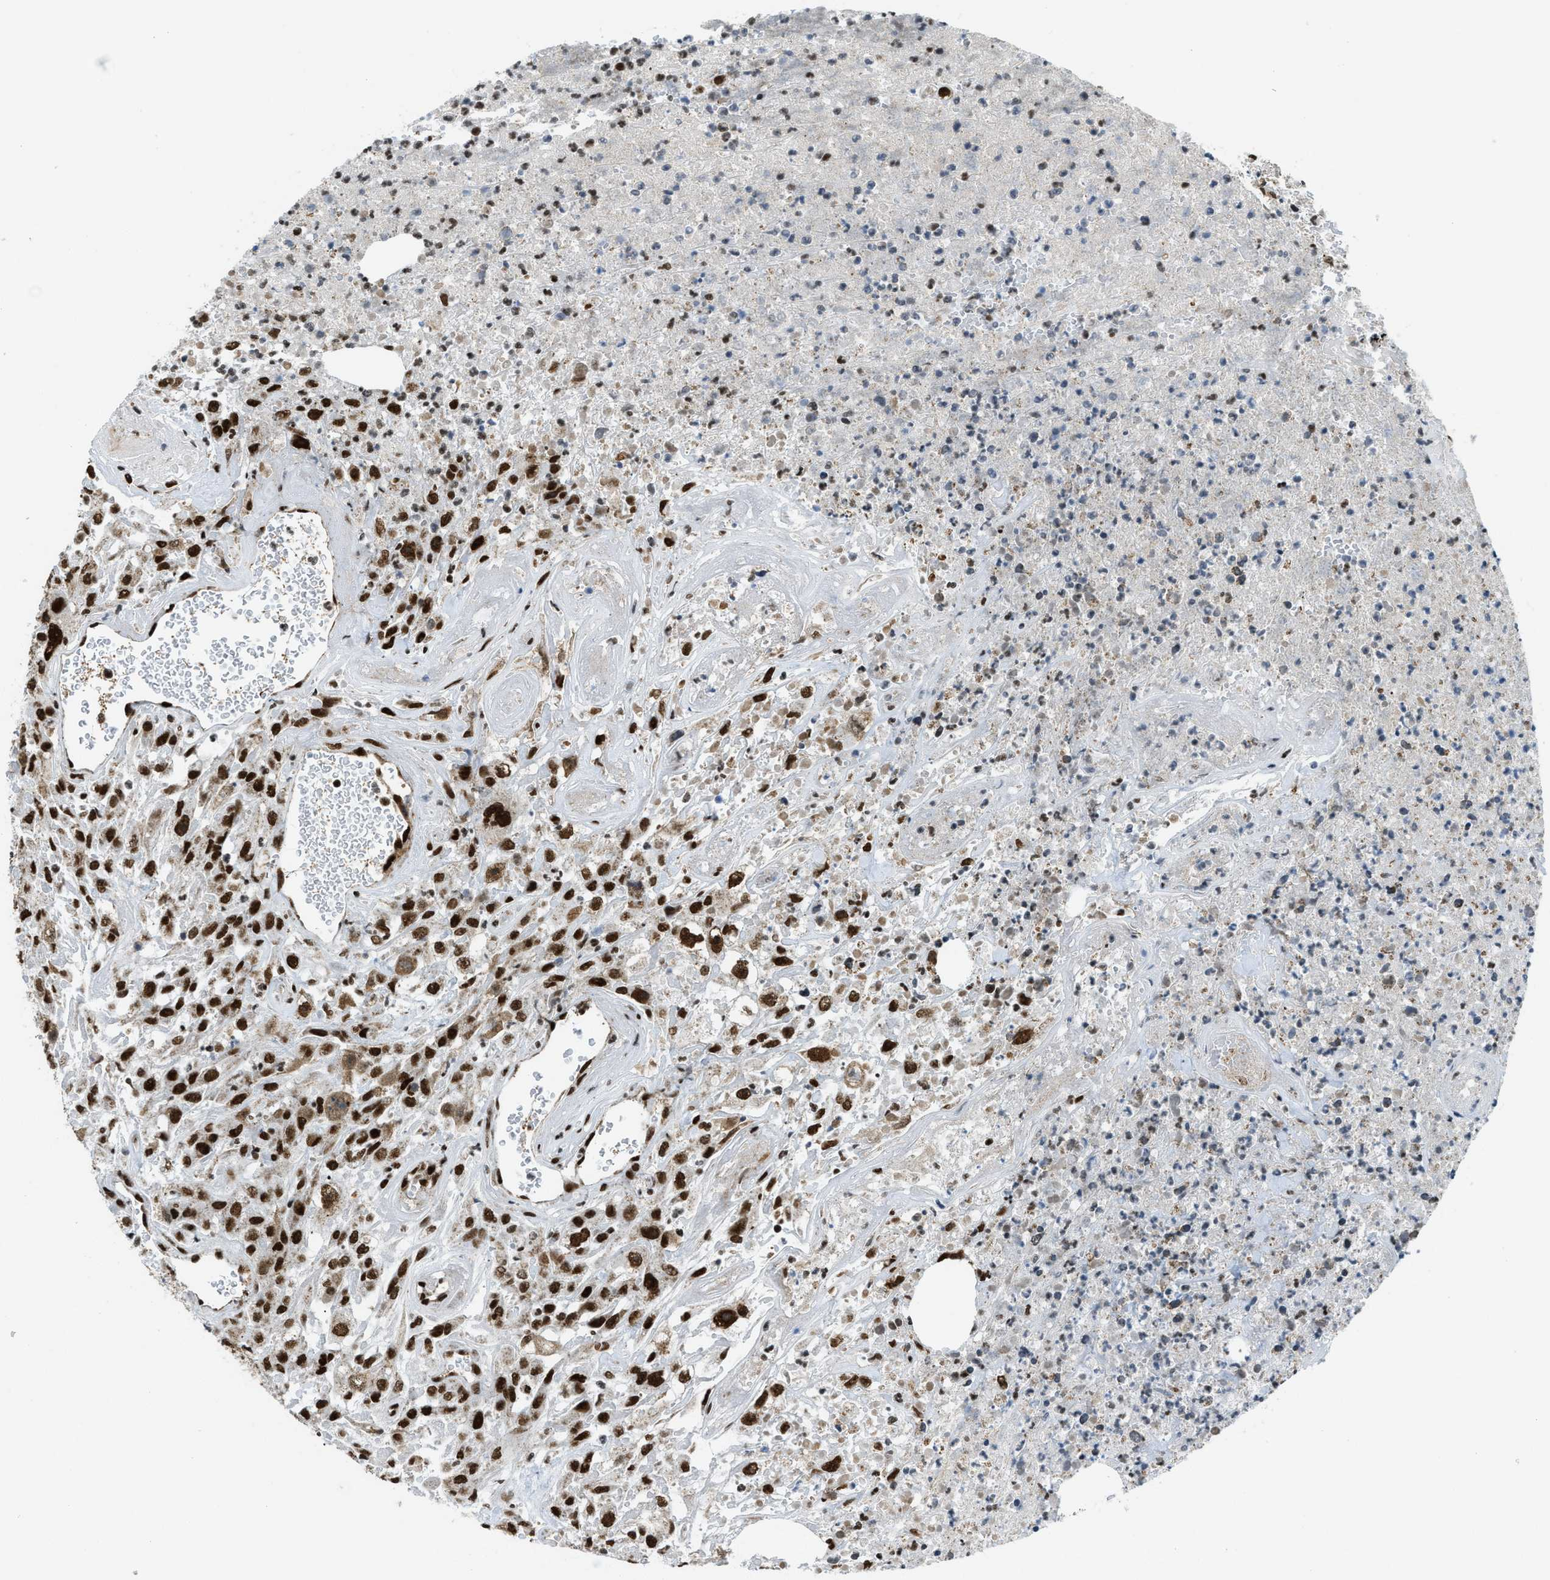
{"staining": {"intensity": "strong", "quantity": ">75%", "location": "nuclear"}, "tissue": "urothelial cancer", "cell_type": "Tumor cells", "image_type": "cancer", "snomed": [{"axis": "morphology", "description": "Urothelial carcinoma, High grade"}, {"axis": "topography", "description": "Urinary bladder"}], "caption": "Urothelial cancer was stained to show a protein in brown. There is high levels of strong nuclear positivity in approximately >75% of tumor cells. (Stains: DAB in brown, nuclei in blue, Microscopy: brightfield microscopy at high magnification).", "gene": "GABPB1", "patient": {"sex": "male", "age": 46}}